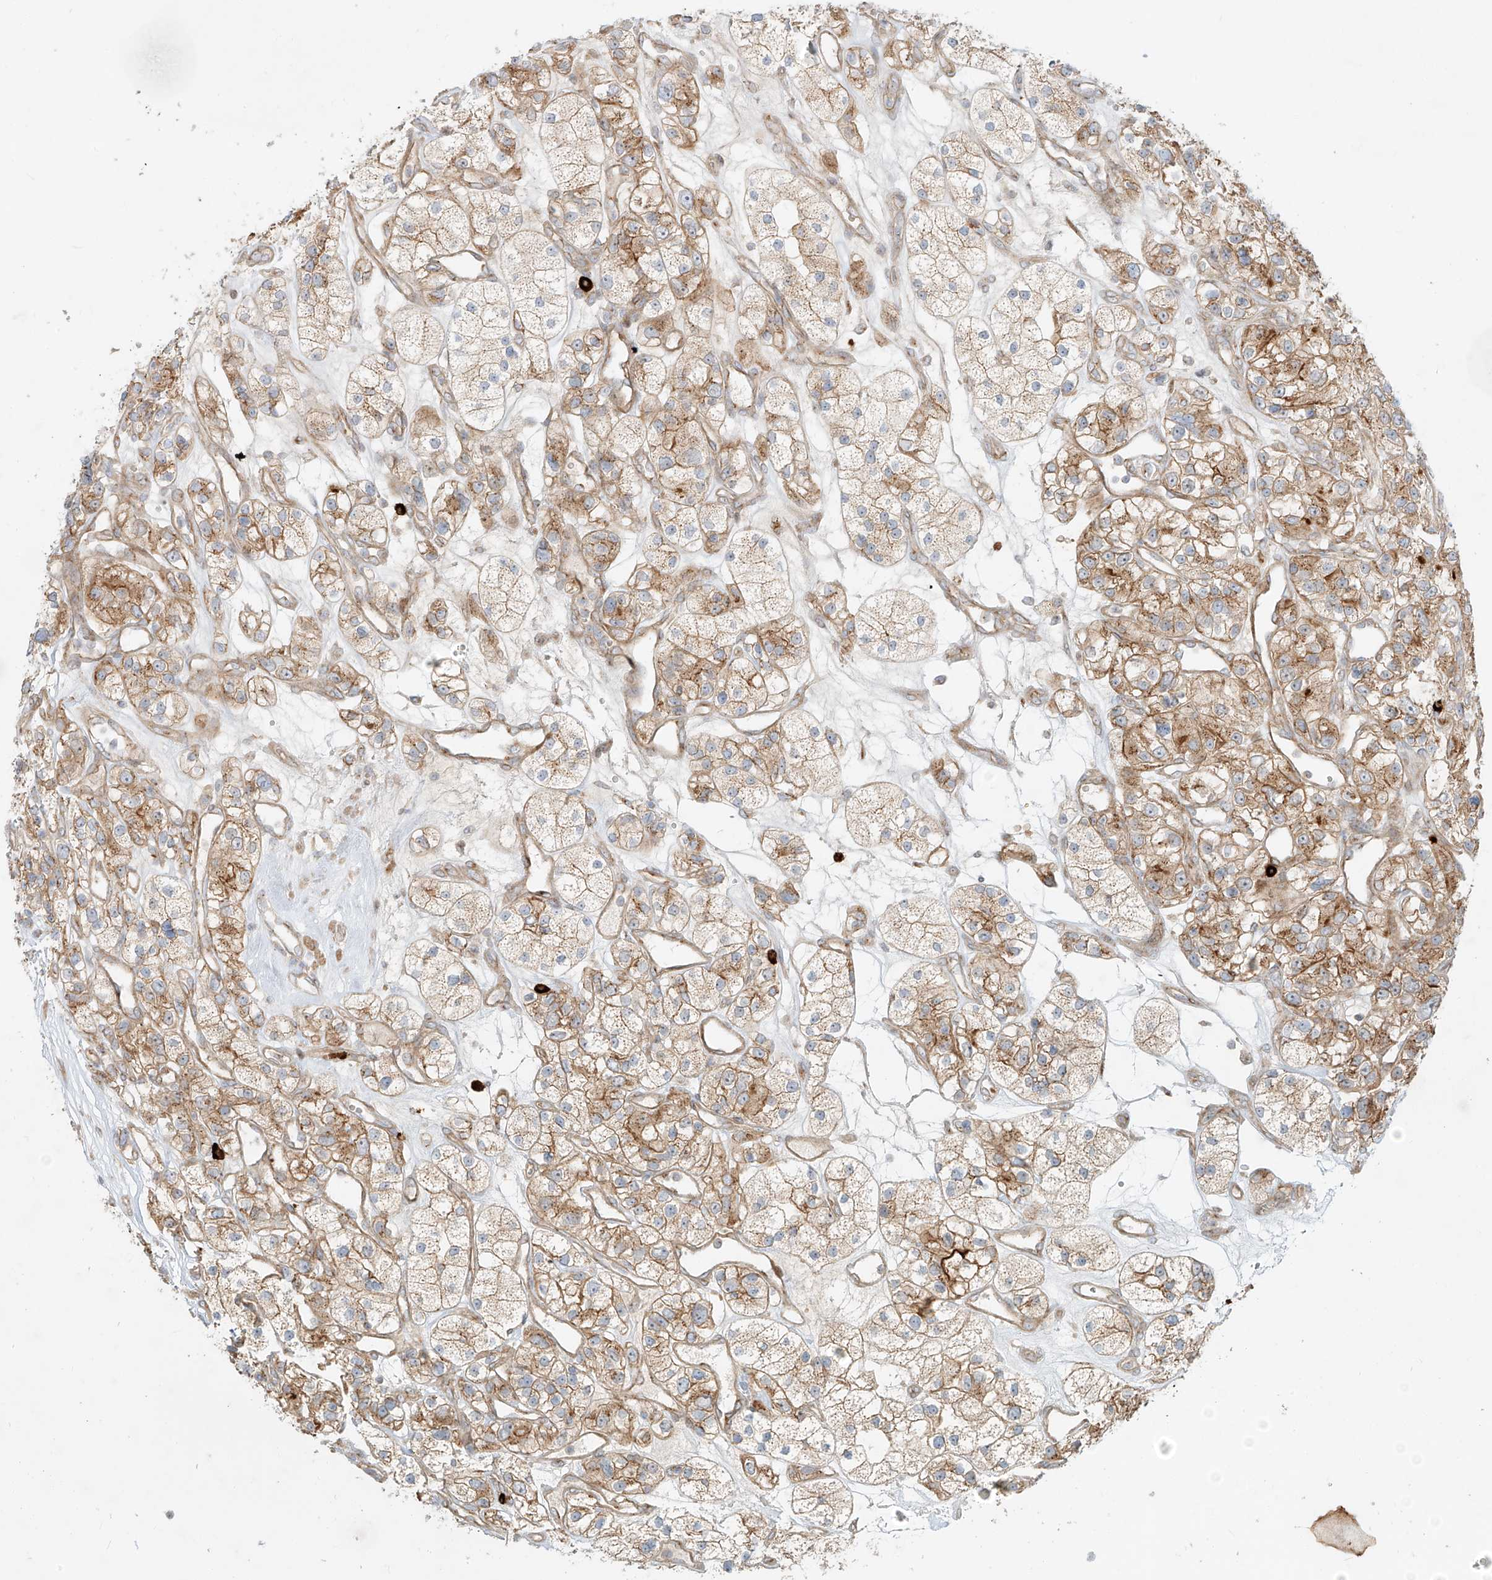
{"staining": {"intensity": "moderate", "quantity": ">75%", "location": "cytoplasmic/membranous"}, "tissue": "renal cancer", "cell_type": "Tumor cells", "image_type": "cancer", "snomed": [{"axis": "morphology", "description": "Adenocarcinoma, NOS"}, {"axis": "topography", "description": "Kidney"}], "caption": "Protein expression by immunohistochemistry reveals moderate cytoplasmic/membranous staining in approximately >75% of tumor cells in renal adenocarcinoma.", "gene": "ZNF287", "patient": {"sex": "female", "age": 57}}